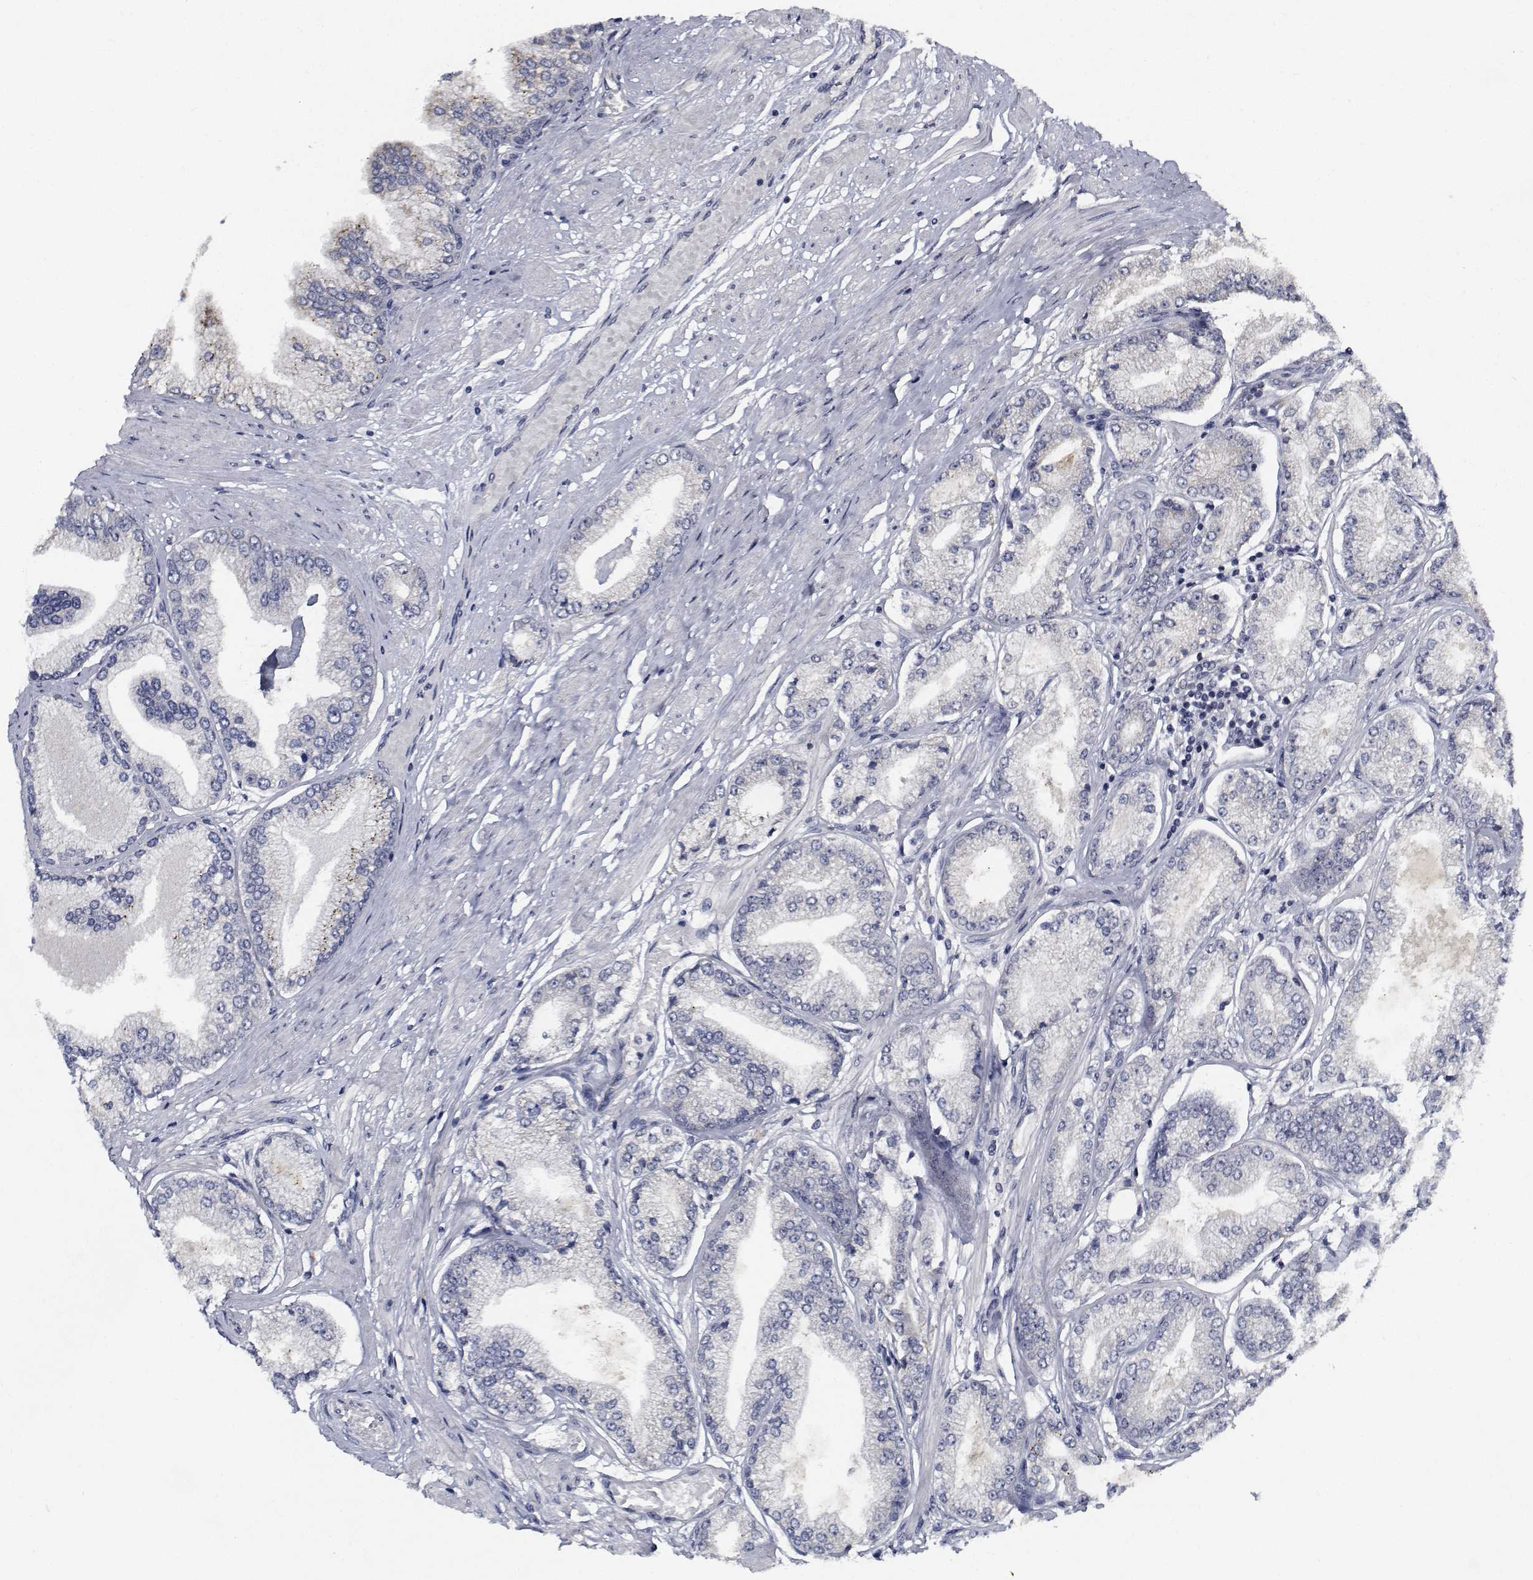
{"staining": {"intensity": "negative", "quantity": "none", "location": "none"}, "tissue": "prostate cancer", "cell_type": "Tumor cells", "image_type": "cancer", "snomed": [{"axis": "morphology", "description": "Adenocarcinoma, Low grade"}, {"axis": "topography", "description": "Prostate"}], "caption": "IHC of human prostate low-grade adenocarcinoma shows no expression in tumor cells.", "gene": "NVL", "patient": {"sex": "male", "age": 55}}